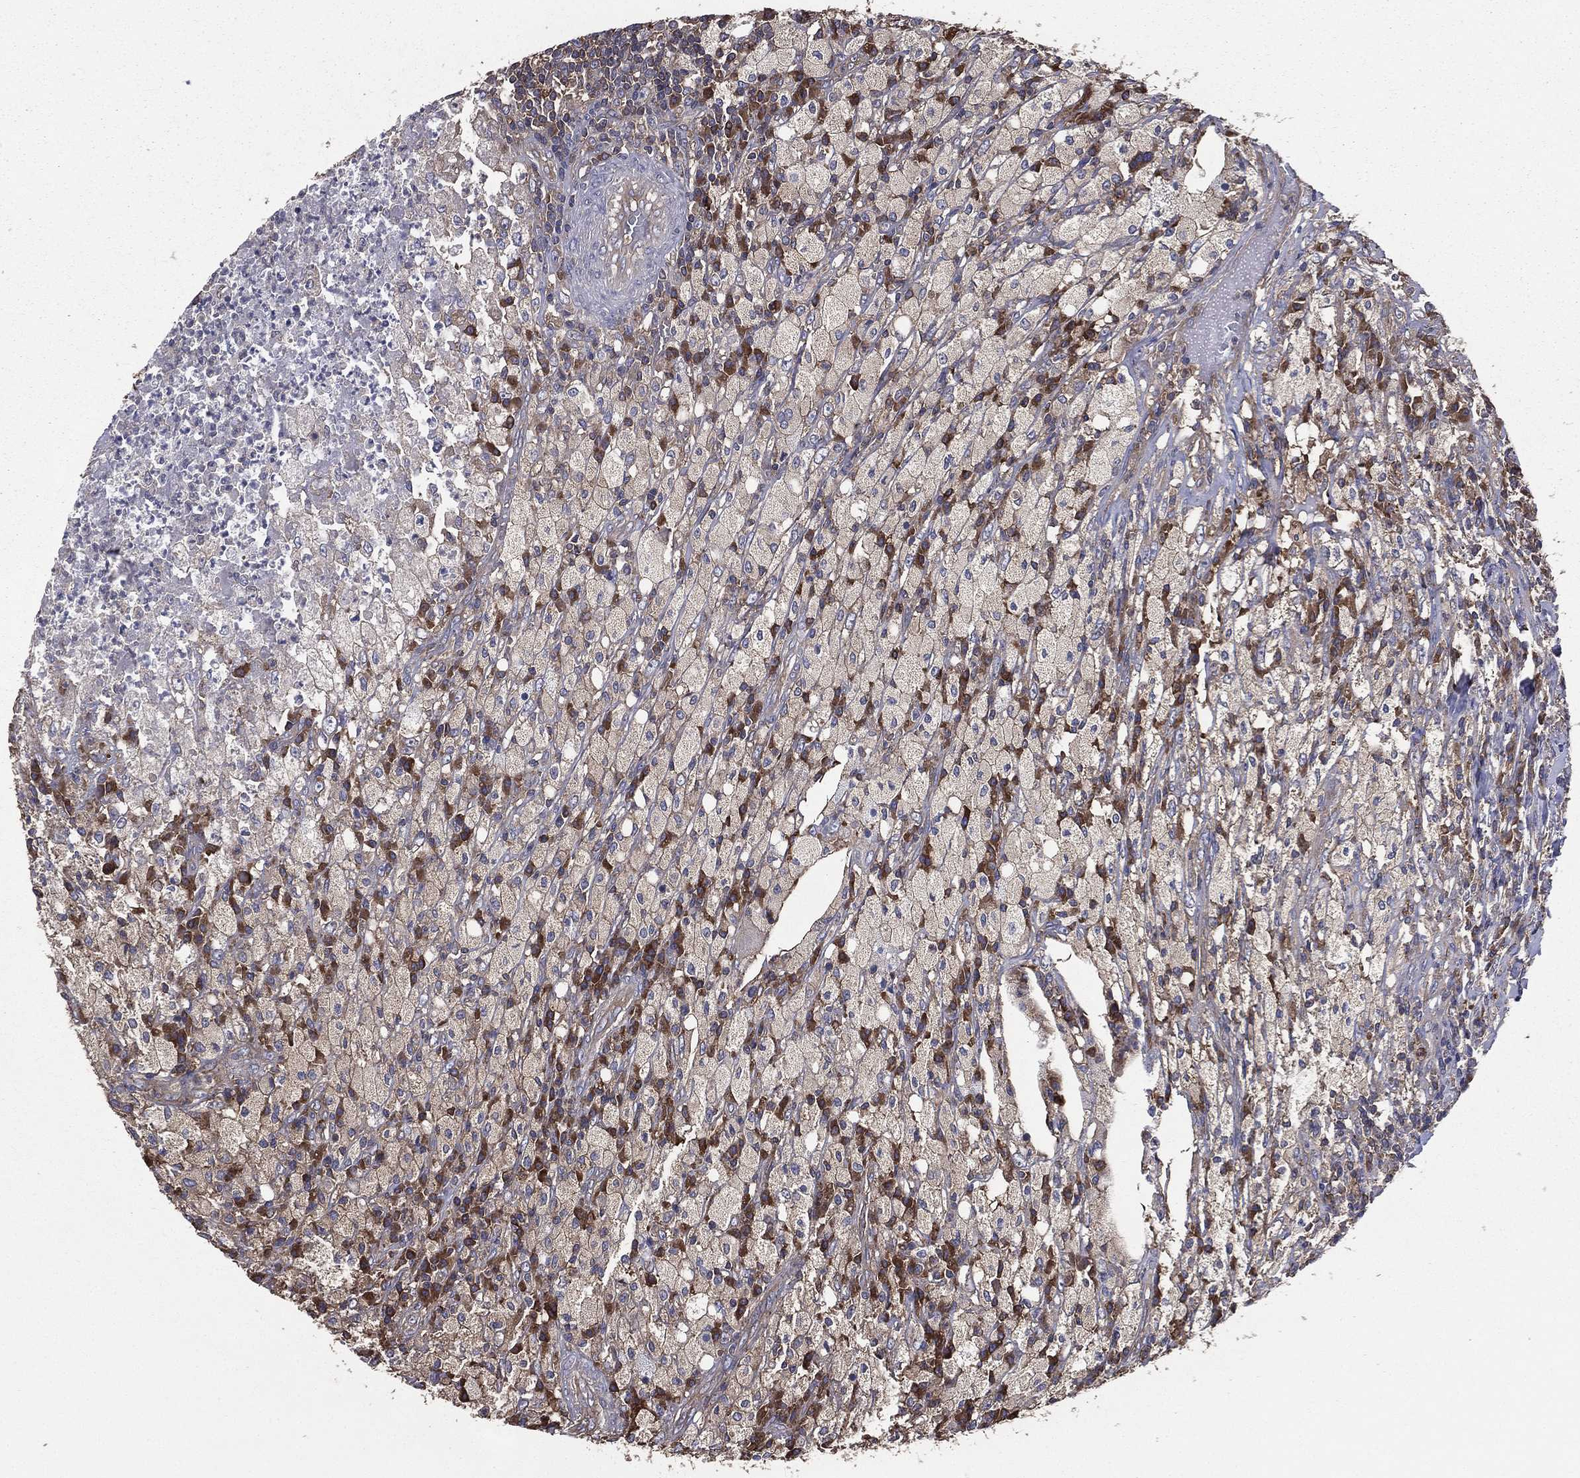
{"staining": {"intensity": "negative", "quantity": "none", "location": "none"}, "tissue": "testis cancer", "cell_type": "Tumor cells", "image_type": "cancer", "snomed": [{"axis": "morphology", "description": "Necrosis, NOS"}, {"axis": "morphology", "description": "Carcinoma, Embryonal, NOS"}, {"axis": "topography", "description": "Testis"}], "caption": "Photomicrograph shows no protein positivity in tumor cells of testis embryonal carcinoma tissue. The staining is performed using DAB brown chromogen with nuclei counter-stained in using hematoxylin.", "gene": "SARS1", "patient": {"sex": "male", "age": 19}}